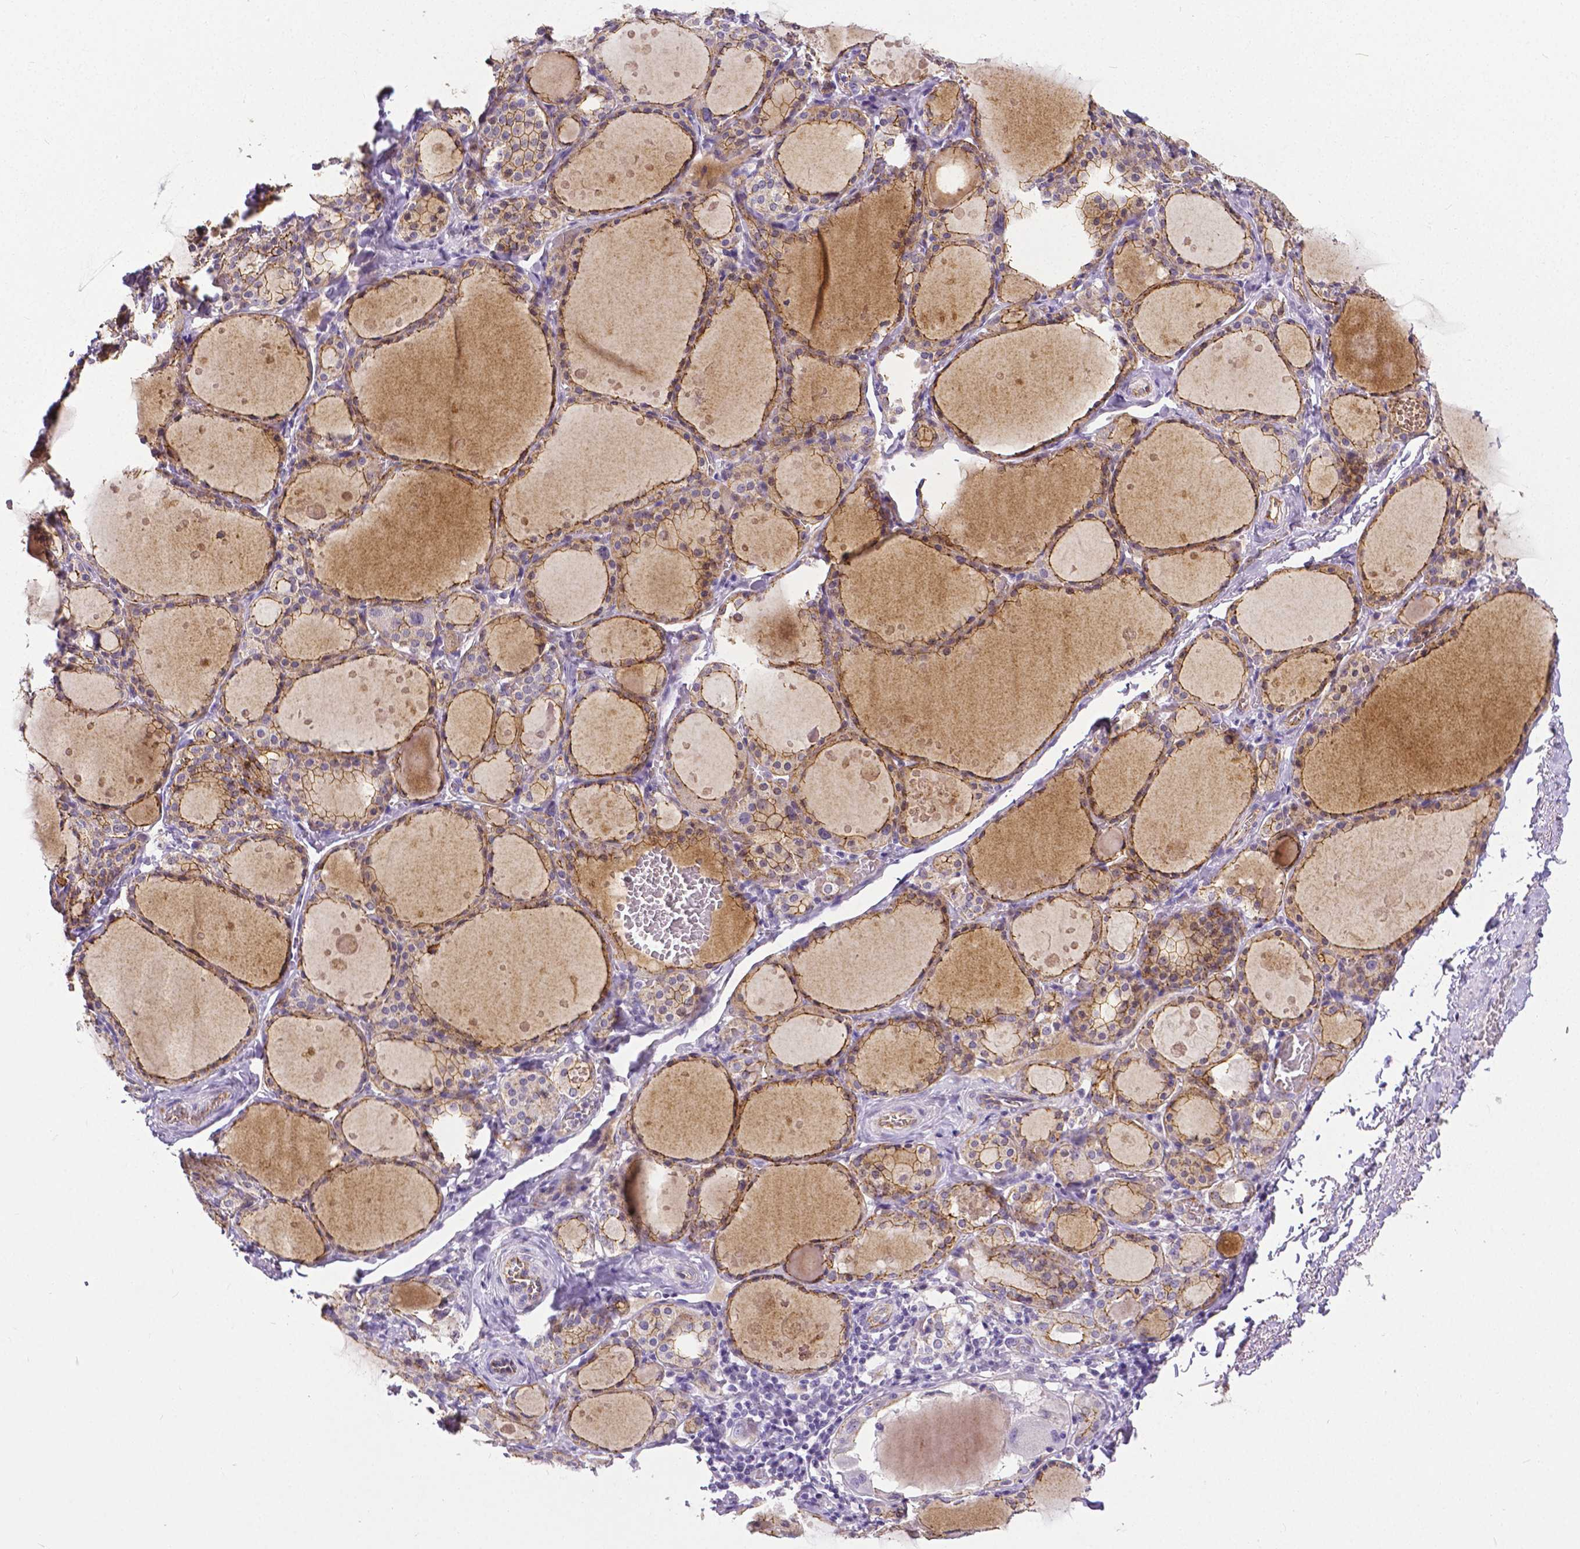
{"staining": {"intensity": "weak", "quantity": ">75%", "location": "cytoplasmic/membranous"}, "tissue": "thyroid gland", "cell_type": "Glandular cells", "image_type": "normal", "snomed": [{"axis": "morphology", "description": "Normal tissue, NOS"}, {"axis": "topography", "description": "Thyroid gland"}], "caption": "A brown stain highlights weak cytoplasmic/membranous staining of a protein in glandular cells of unremarkable human thyroid gland. (DAB (3,3'-diaminobenzidine) IHC, brown staining for protein, blue staining for nuclei).", "gene": "OCLN", "patient": {"sex": "male", "age": 68}}